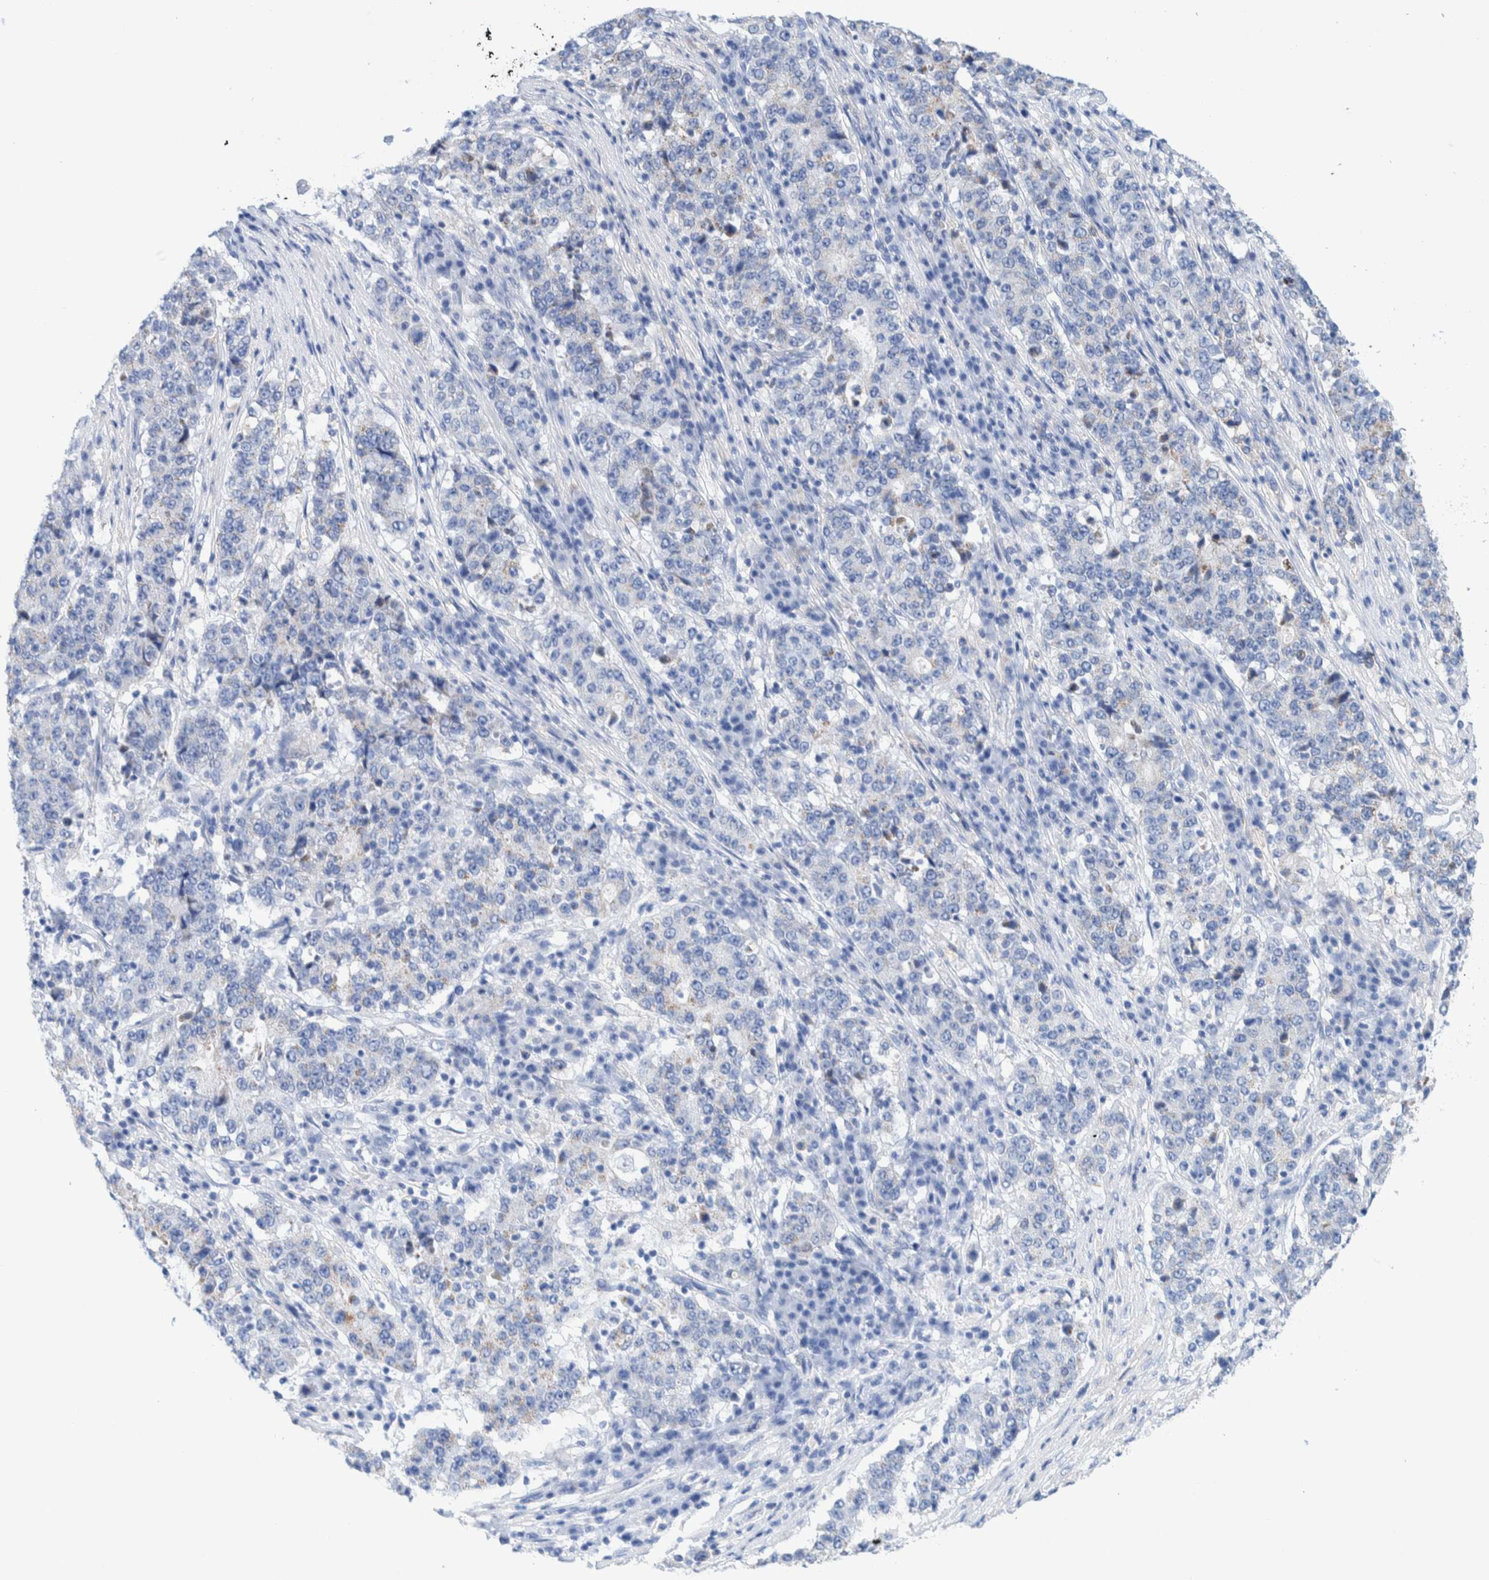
{"staining": {"intensity": "negative", "quantity": "none", "location": "none"}, "tissue": "stomach cancer", "cell_type": "Tumor cells", "image_type": "cancer", "snomed": [{"axis": "morphology", "description": "Adenocarcinoma, NOS"}, {"axis": "topography", "description": "Stomach"}], "caption": "A photomicrograph of human stomach cancer (adenocarcinoma) is negative for staining in tumor cells. The staining is performed using DAB (3,3'-diaminobenzidine) brown chromogen with nuclei counter-stained in using hematoxylin.", "gene": "KRT14", "patient": {"sex": "male", "age": 59}}